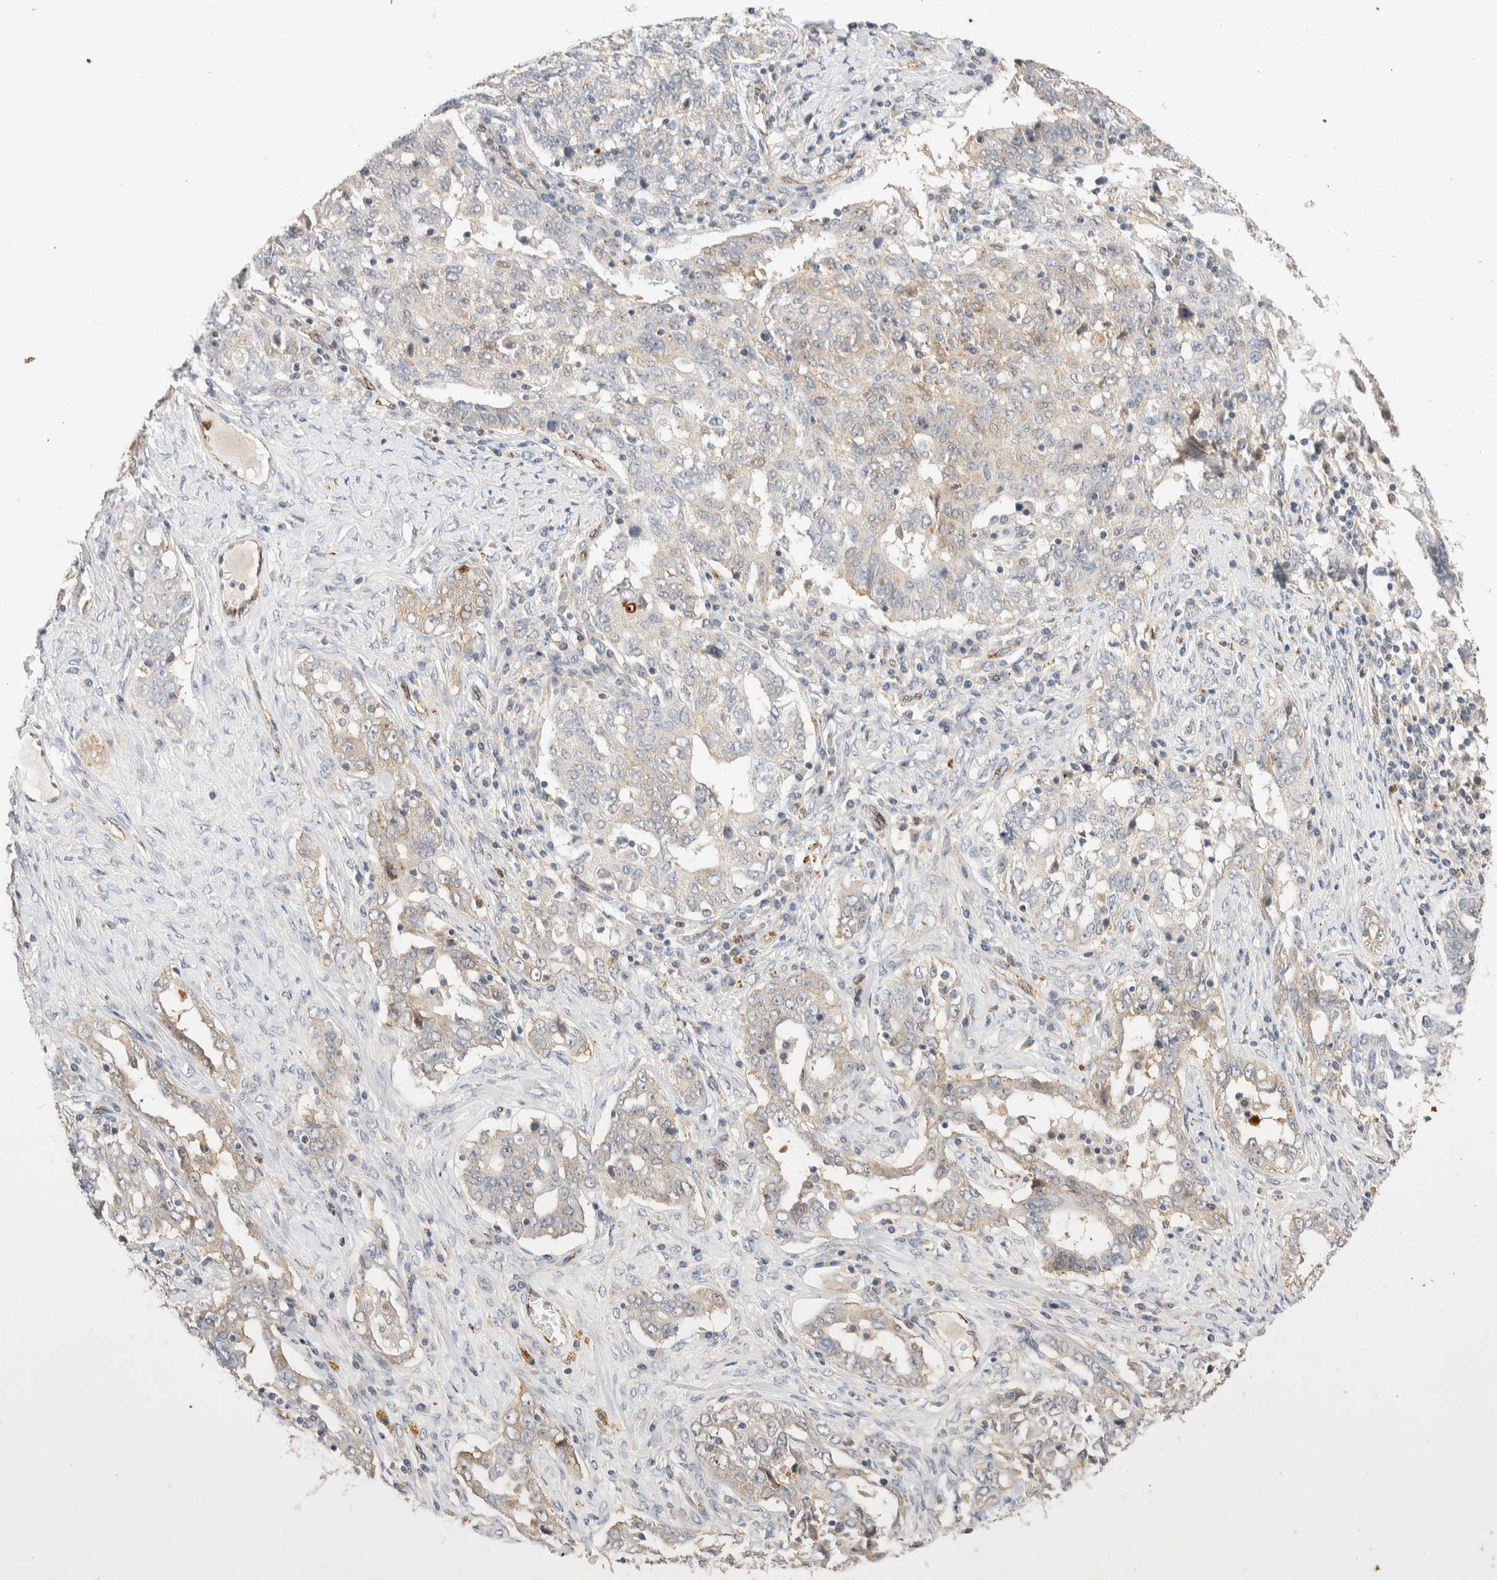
{"staining": {"intensity": "negative", "quantity": "none", "location": "none"}, "tissue": "ovarian cancer", "cell_type": "Tumor cells", "image_type": "cancer", "snomed": [{"axis": "morphology", "description": "Carcinoma, endometroid"}, {"axis": "topography", "description": "Ovary"}], "caption": "A micrograph of endometroid carcinoma (ovarian) stained for a protein exhibits no brown staining in tumor cells. (DAB (3,3'-diaminobenzidine) immunohistochemistry, high magnification).", "gene": "NSMAF", "patient": {"sex": "female", "age": 62}}